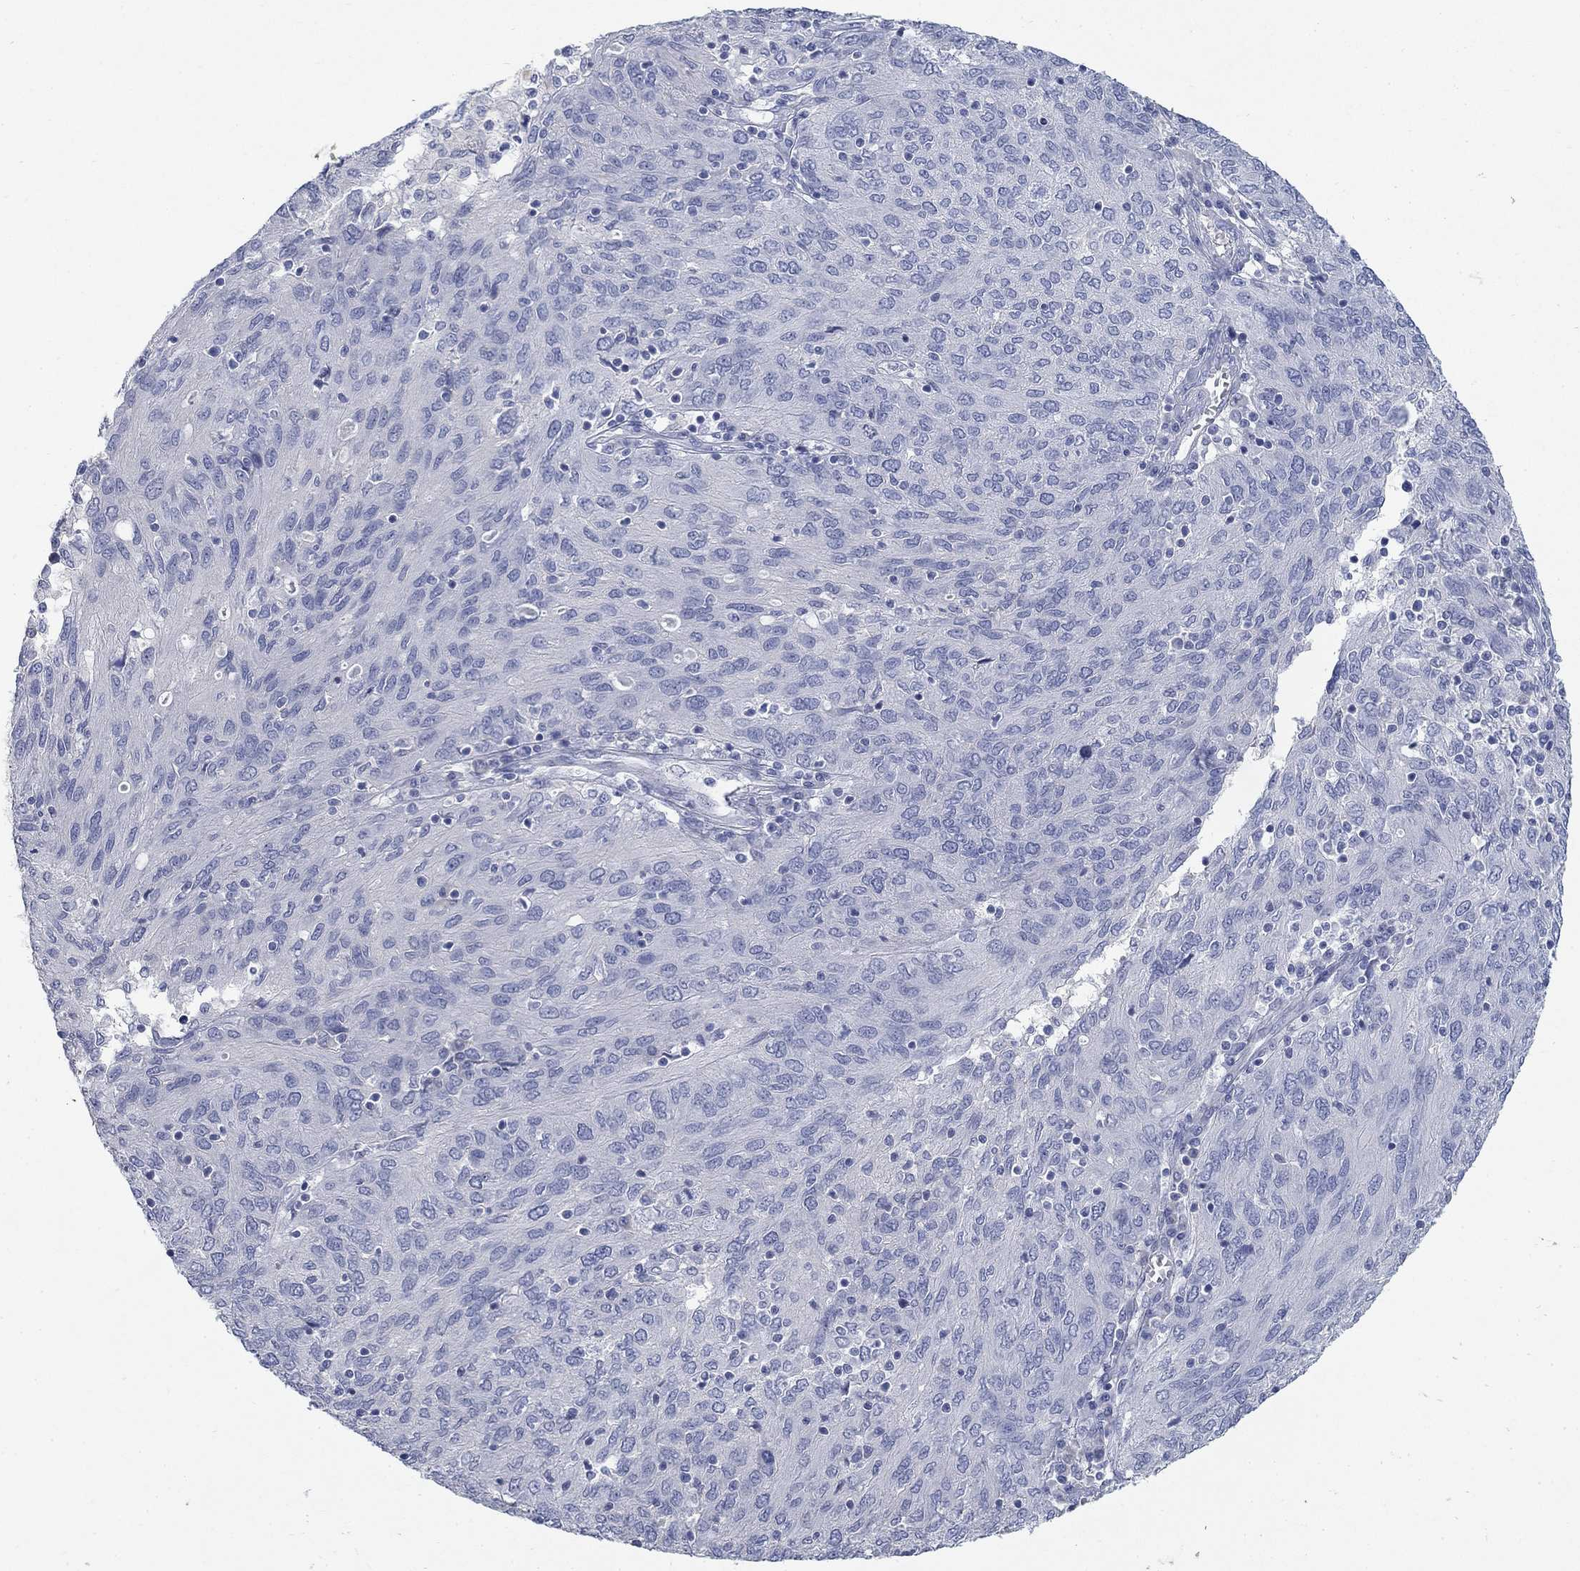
{"staining": {"intensity": "negative", "quantity": "none", "location": "none"}, "tissue": "ovarian cancer", "cell_type": "Tumor cells", "image_type": "cancer", "snomed": [{"axis": "morphology", "description": "Carcinoma, endometroid"}, {"axis": "topography", "description": "Ovary"}], "caption": "Immunohistochemistry (IHC) of human ovarian cancer (endometroid carcinoma) displays no positivity in tumor cells.", "gene": "TMEM249", "patient": {"sex": "female", "age": 50}}